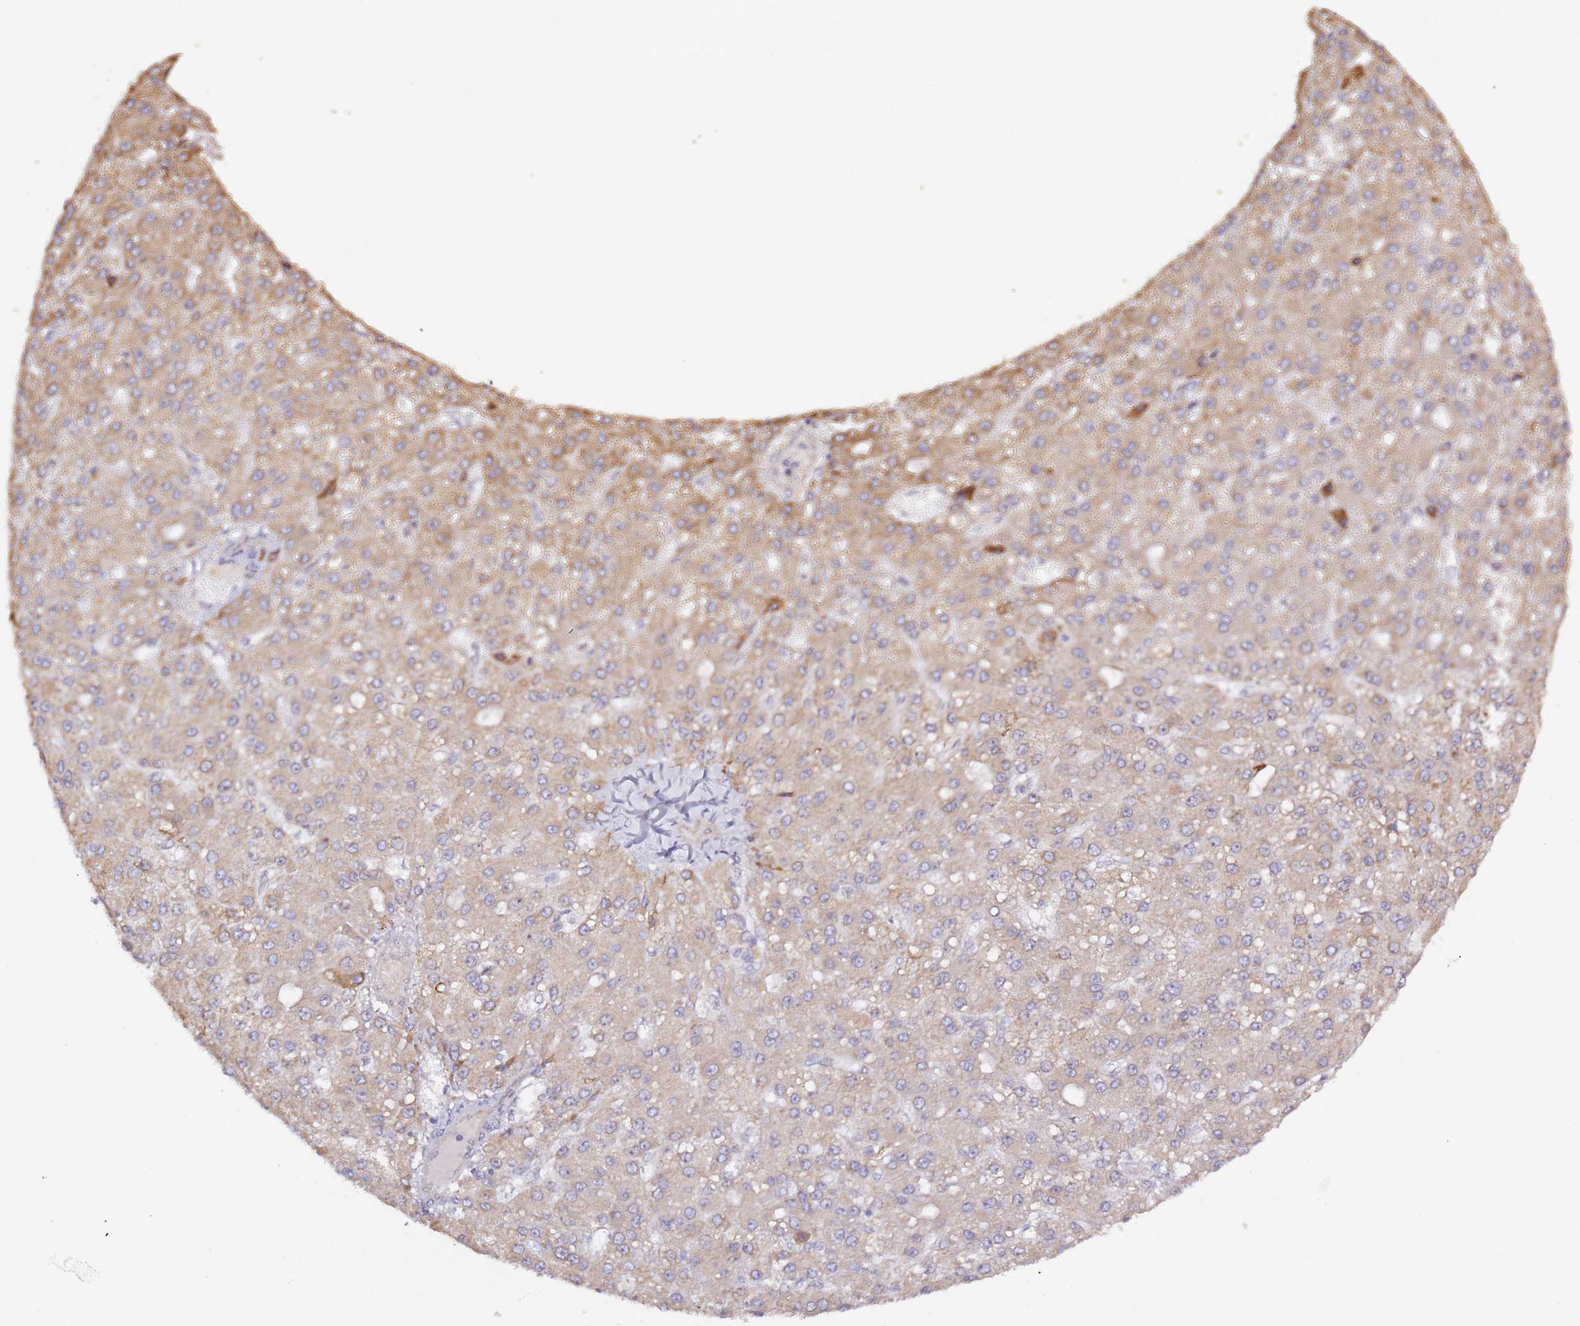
{"staining": {"intensity": "weak", "quantity": "25%-75%", "location": "cytoplasmic/membranous"}, "tissue": "liver cancer", "cell_type": "Tumor cells", "image_type": "cancer", "snomed": [{"axis": "morphology", "description": "Carcinoma, Hepatocellular, NOS"}, {"axis": "topography", "description": "Liver"}], "caption": "Human liver cancer stained for a protein (brown) reveals weak cytoplasmic/membranous positive positivity in approximately 25%-75% of tumor cells.", "gene": "HSD17B7", "patient": {"sex": "male", "age": 67}}